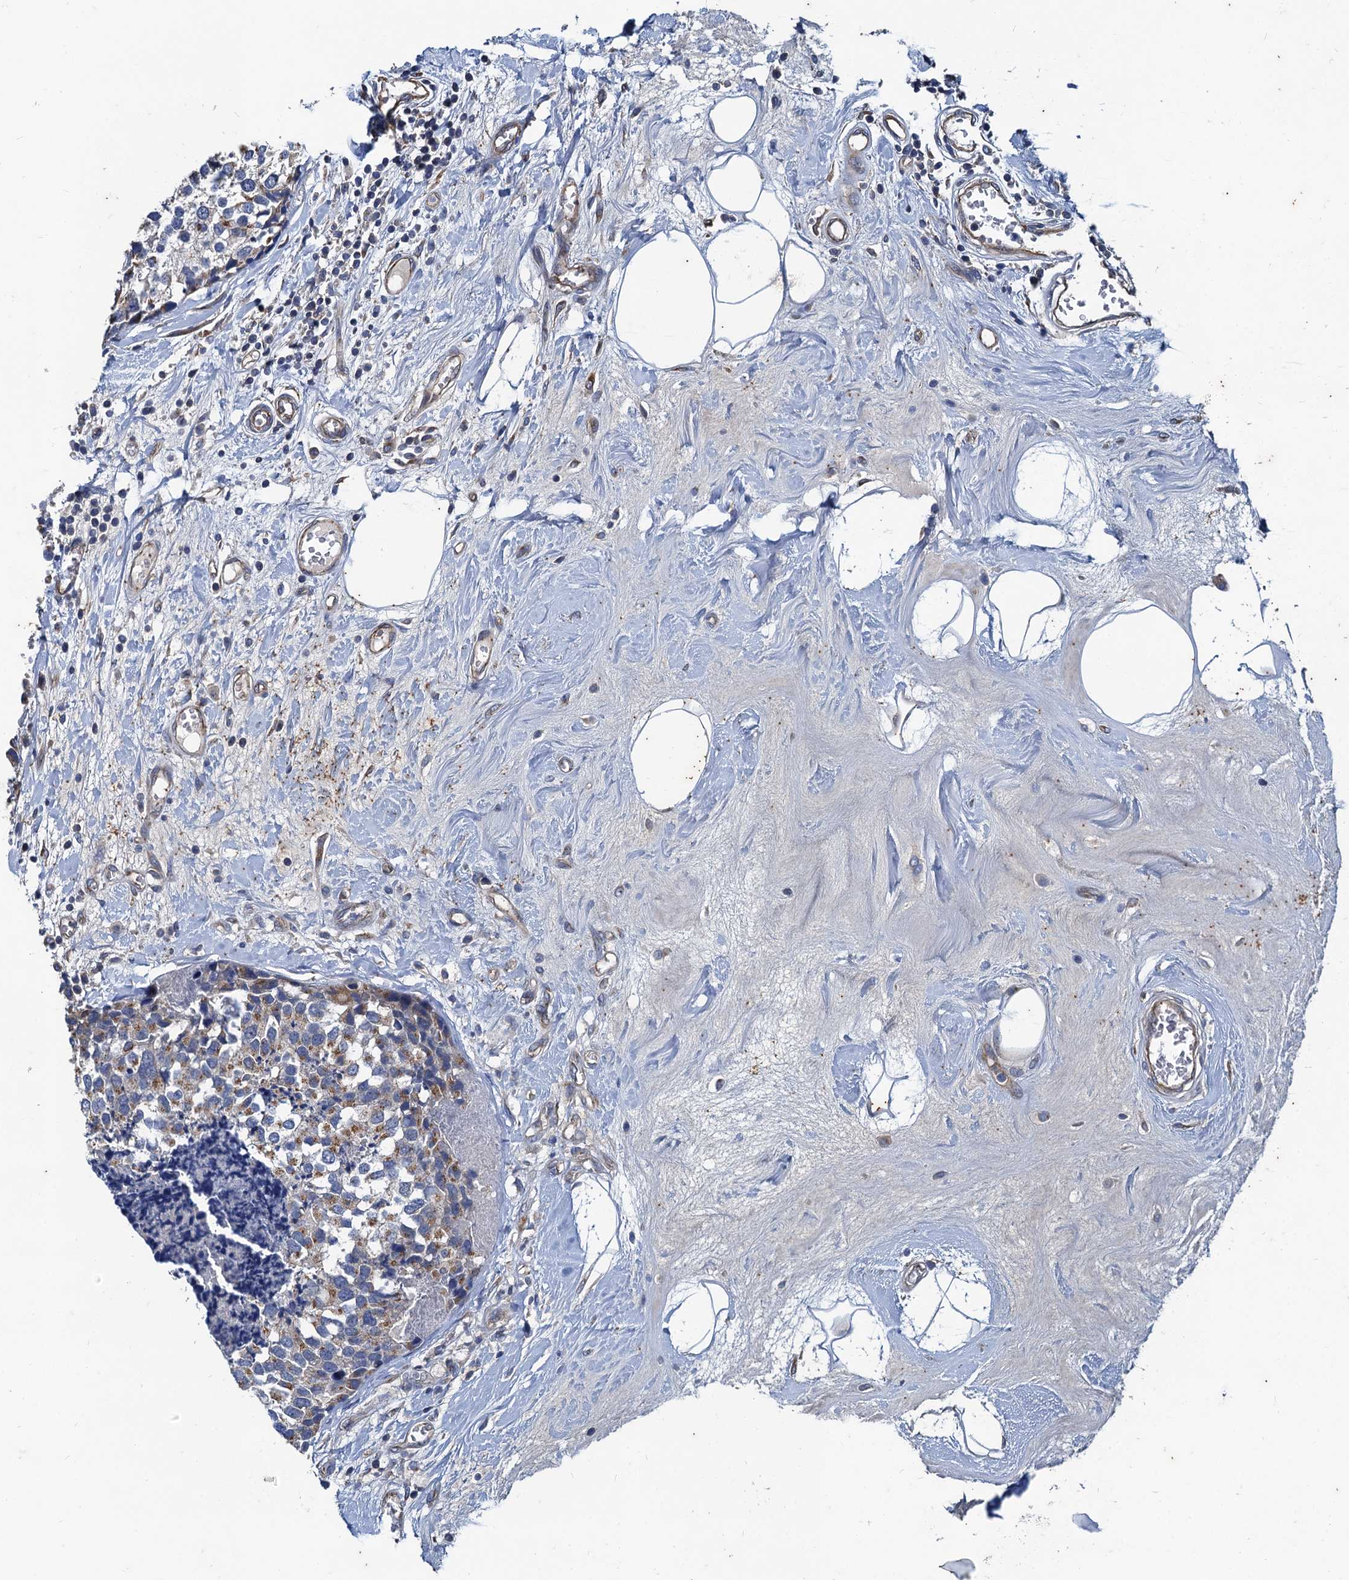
{"staining": {"intensity": "moderate", "quantity": "25%-75%", "location": "cytoplasmic/membranous"}, "tissue": "breast cancer", "cell_type": "Tumor cells", "image_type": "cancer", "snomed": [{"axis": "morphology", "description": "Lobular carcinoma"}, {"axis": "topography", "description": "Breast"}], "caption": "An image of breast cancer stained for a protein shows moderate cytoplasmic/membranous brown staining in tumor cells.", "gene": "NGRN", "patient": {"sex": "female", "age": 59}}